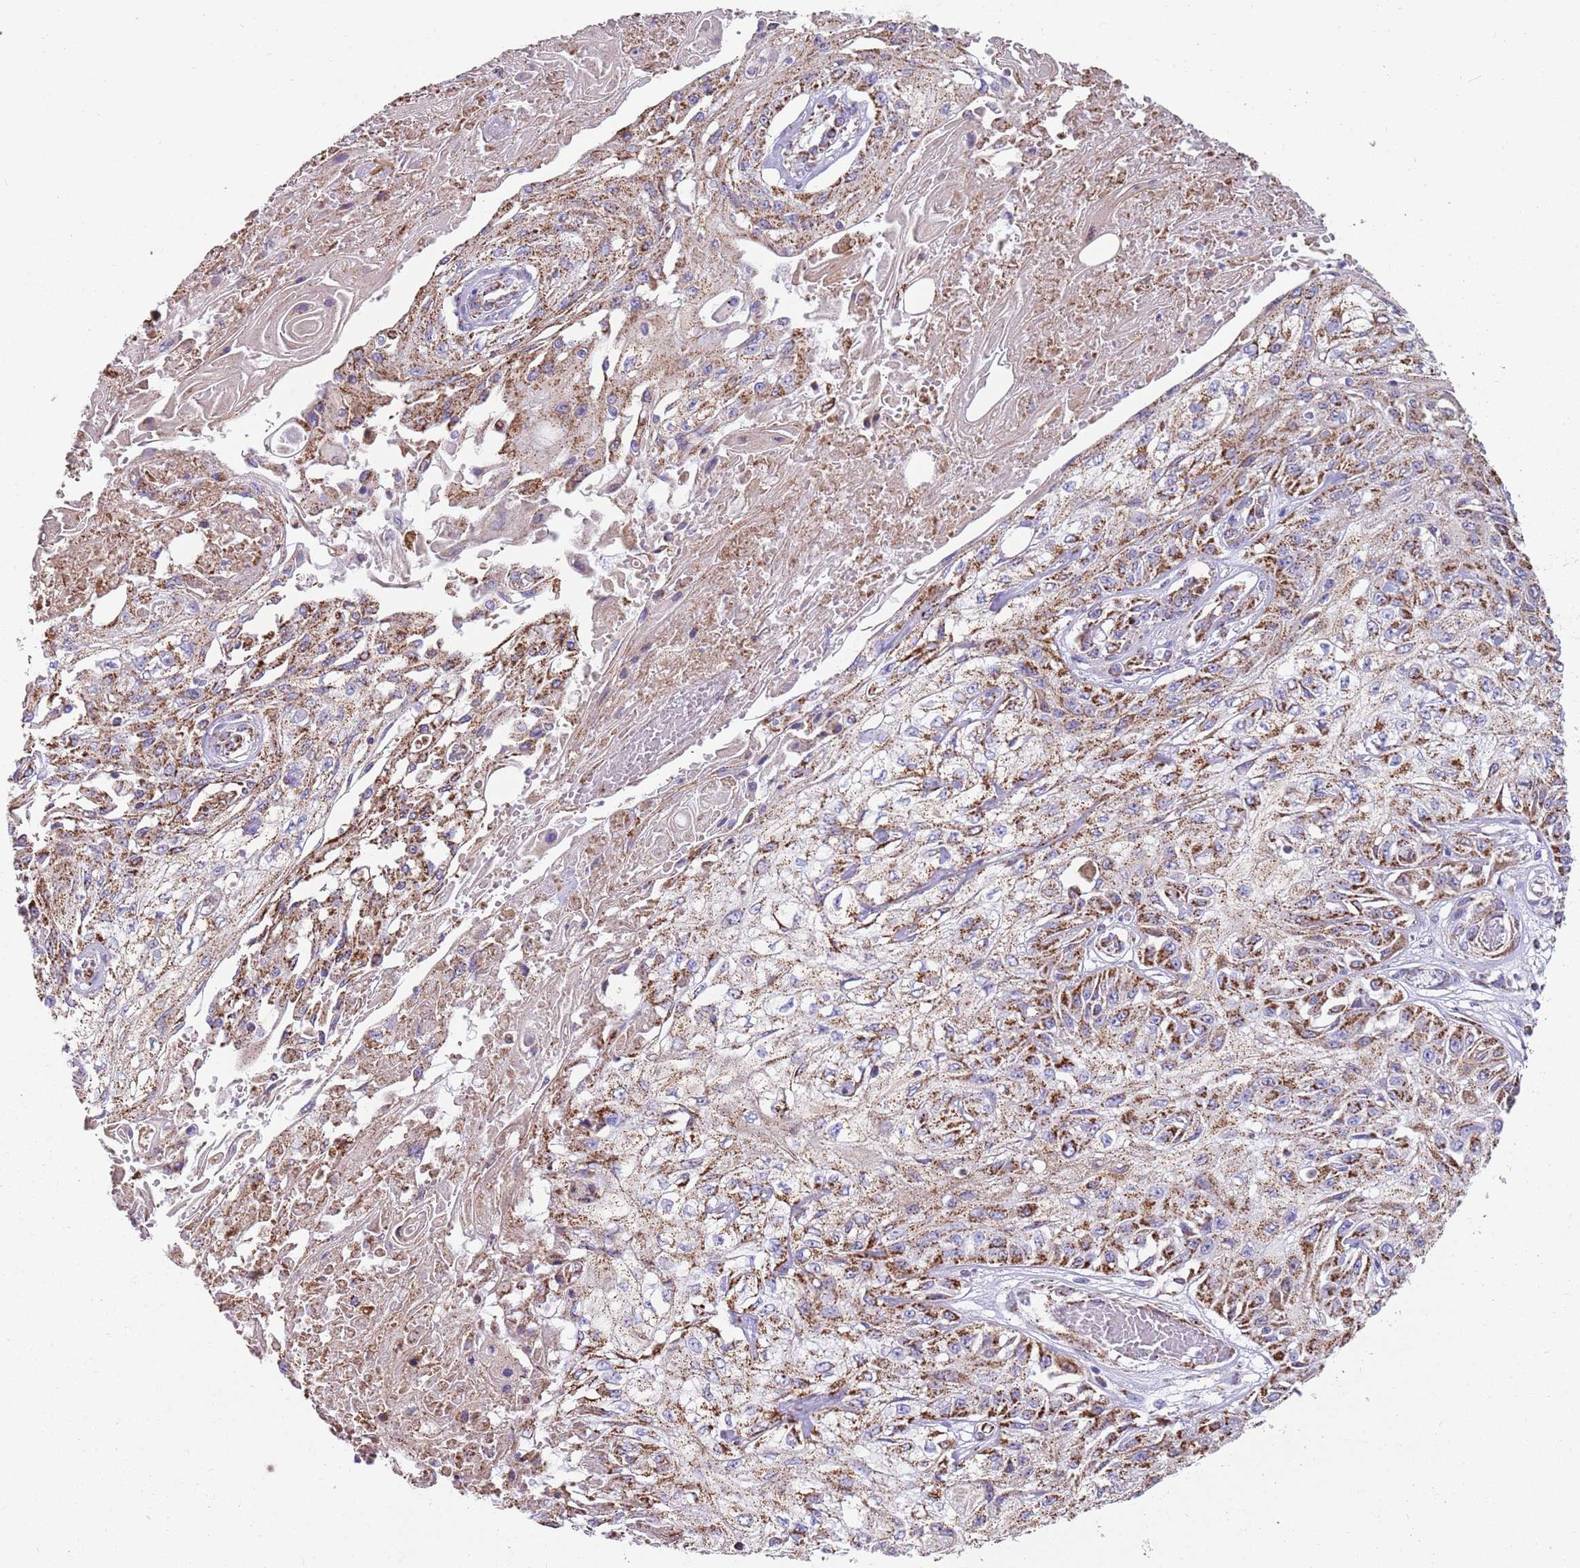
{"staining": {"intensity": "strong", "quantity": "25%-75%", "location": "cytoplasmic/membranous"}, "tissue": "skin cancer", "cell_type": "Tumor cells", "image_type": "cancer", "snomed": [{"axis": "morphology", "description": "Squamous cell carcinoma, NOS"}, {"axis": "morphology", "description": "Squamous cell carcinoma, metastatic, NOS"}, {"axis": "topography", "description": "Skin"}, {"axis": "topography", "description": "Lymph node"}], "caption": "Strong cytoplasmic/membranous expression for a protein is appreciated in approximately 25%-75% of tumor cells of skin metastatic squamous cell carcinoma using immunohistochemistry (IHC).", "gene": "TTLL1", "patient": {"sex": "male", "age": 75}}